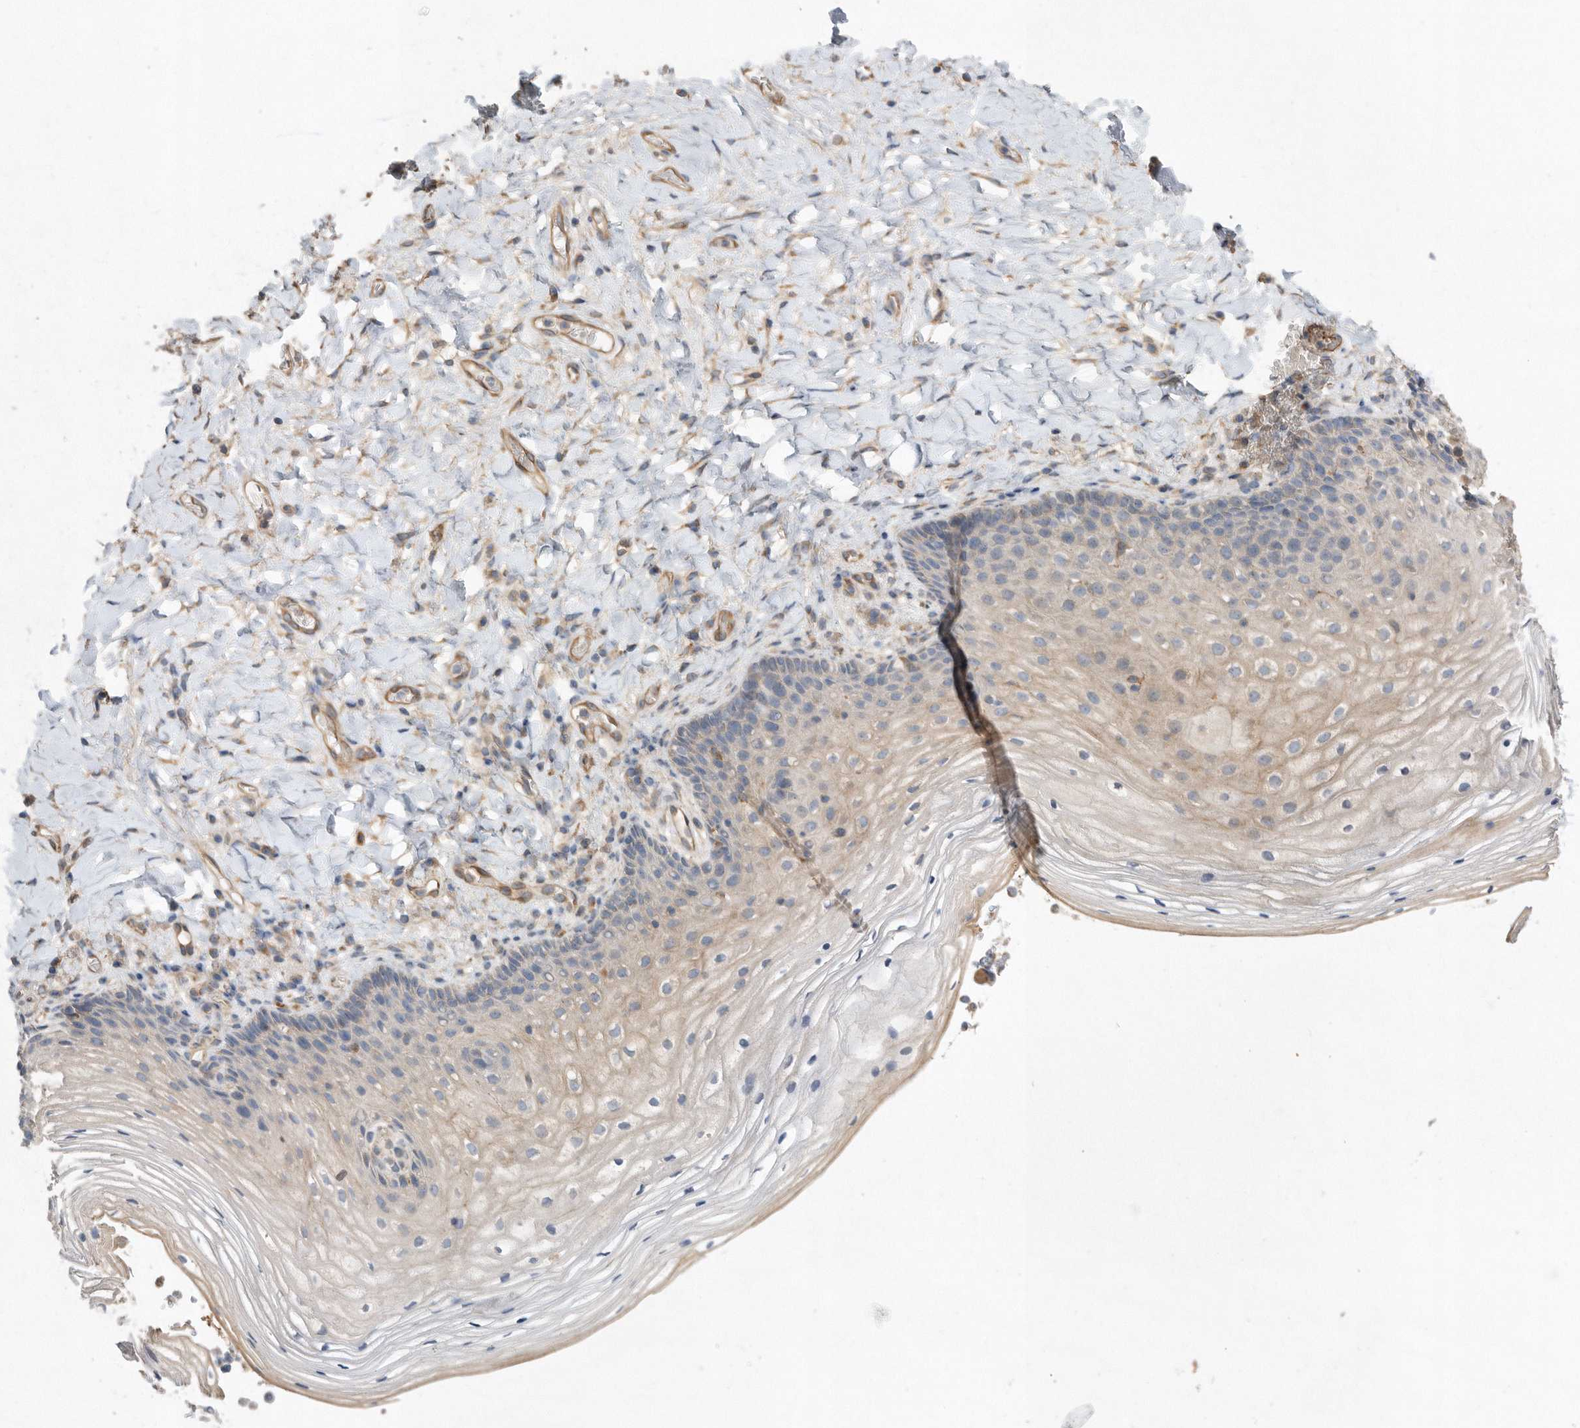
{"staining": {"intensity": "moderate", "quantity": "25%-75%", "location": "cytoplasmic/membranous"}, "tissue": "vagina", "cell_type": "Squamous epithelial cells", "image_type": "normal", "snomed": [{"axis": "morphology", "description": "Normal tissue, NOS"}, {"axis": "topography", "description": "Vagina"}], "caption": "Vagina stained with IHC reveals moderate cytoplasmic/membranous expression in about 25%-75% of squamous epithelial cells.", "gene": "PON2", "patient": {"sex": "female", "age": 60}}